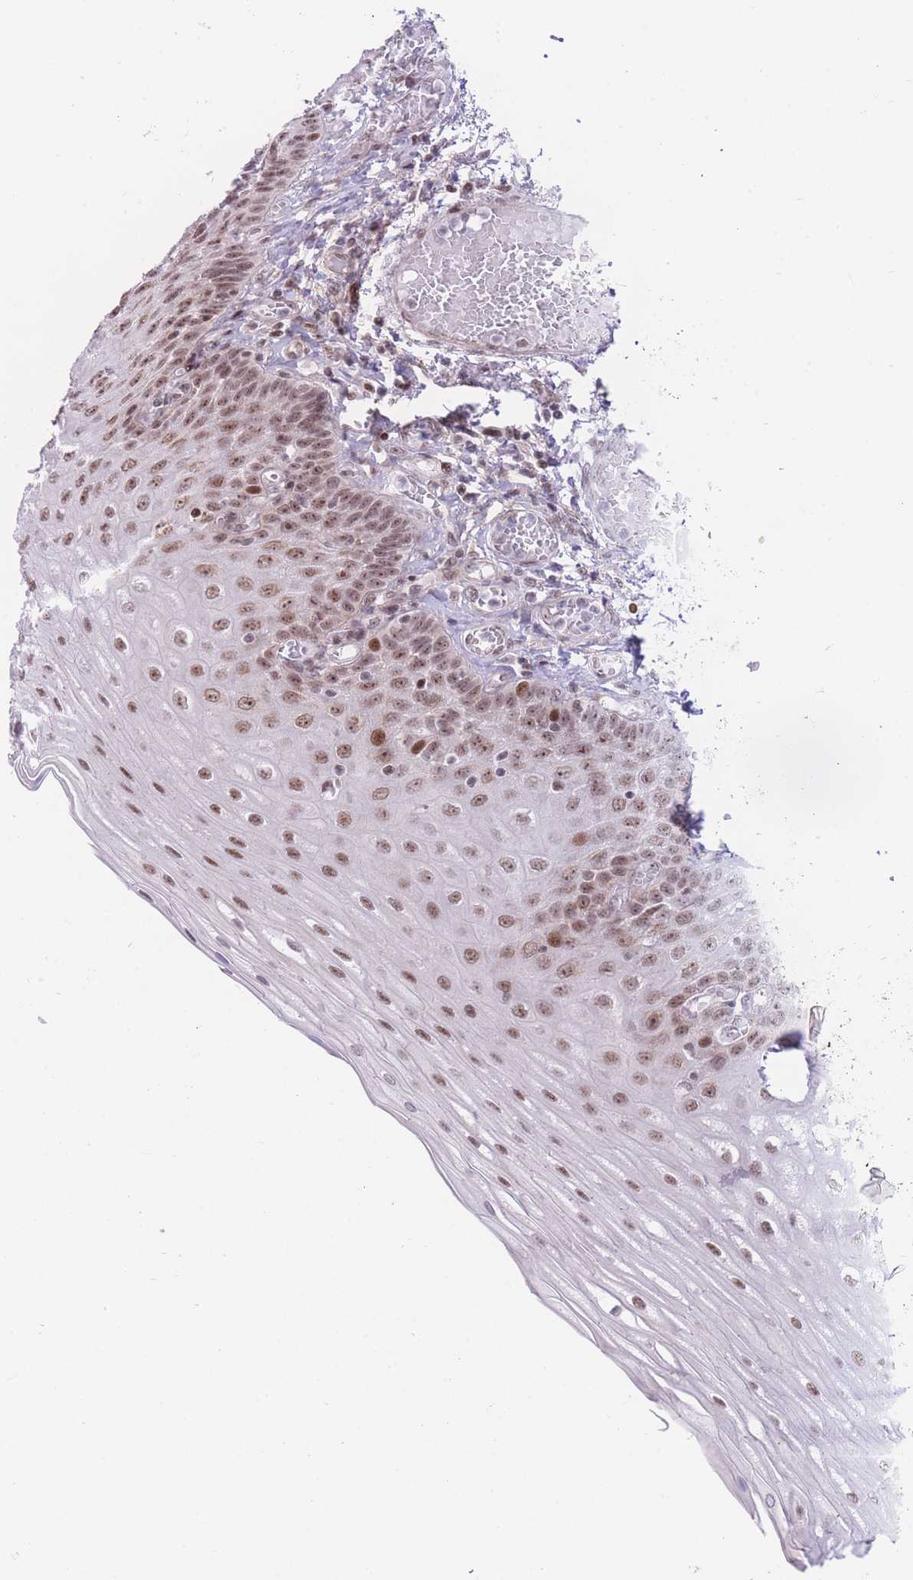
{"staining": {"intensity": "moderate", "quantity": ">75%", "location": "nuclear"}, "tissue": "esophagus", "cell_type": "Squamous epithelial cells", "image_type": "normal", "snomed": [{"axis": "morphology", "description": "Normal tissue, NOS"}, {"axis": "topography", "description": "Esophagus"}], "caption": "Immunohistochemistry (DAB (3,3'-diaminobenzidine)) staining of normal human esophagus shows moderate nuclear protein positivity in about >75% of squamous epithelial cells.", "gene": "PCIF1", "patient": {"sex": "male", "age": 81}}